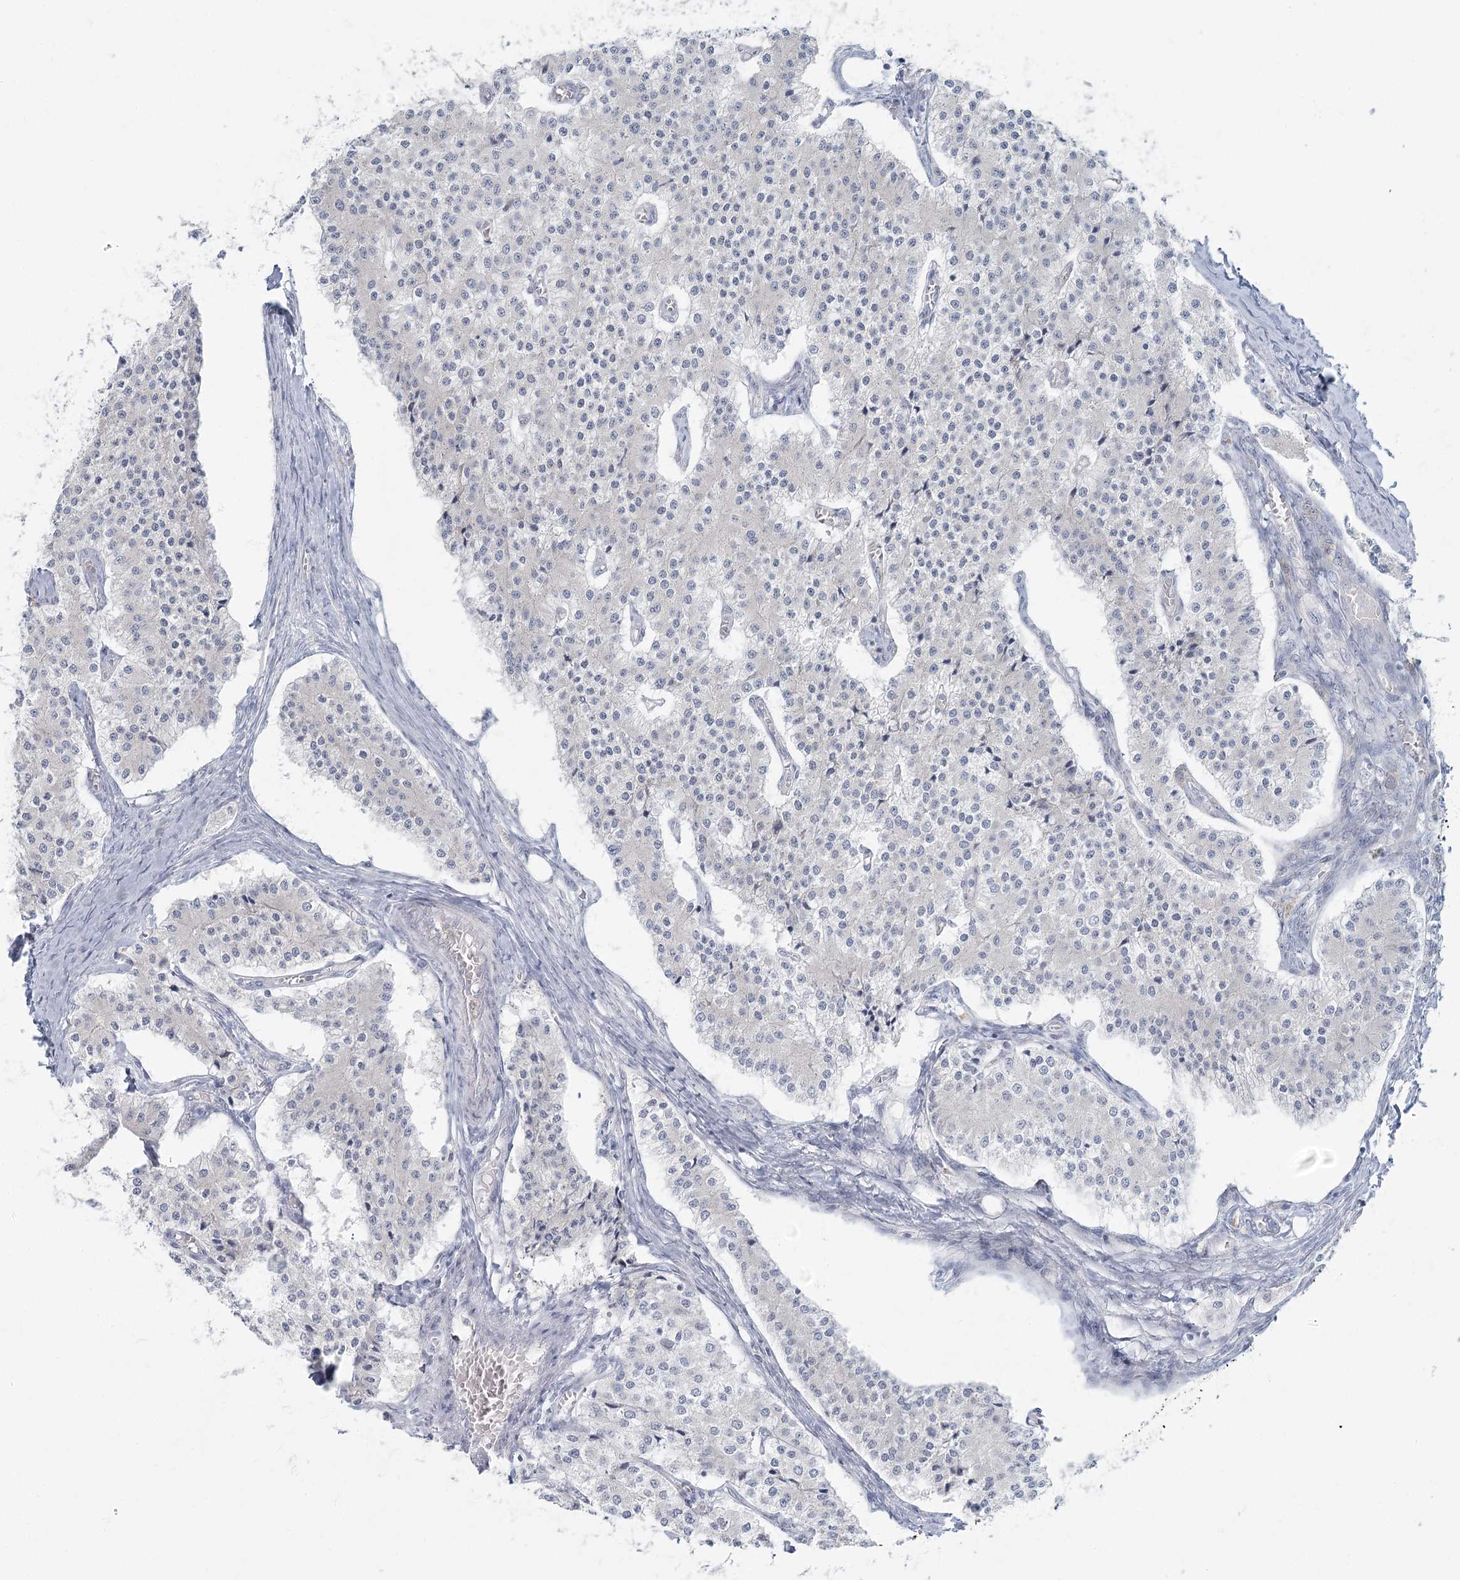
{"staining": {"intensity": "negative", "quantity": "none", "location": "none"}, "tissue": "carcinoid", "cell_type": "Tumor cells", "image_type": "cancer", "snomed": [{"axis": "morphology", "description": "Carcinoid, malignant, NOS"}, {"axis": "topography", "description": "Colon"}], "caption": "There is no significant positivity in tumor cells of malignant carcinoid. Brightfield microscopy of IHC stained with DAB (brown) and hematoxylin (blue), captured at high magnification.", "gene": "FAM110C", "patient": {"sex": "female", "age": 52}}